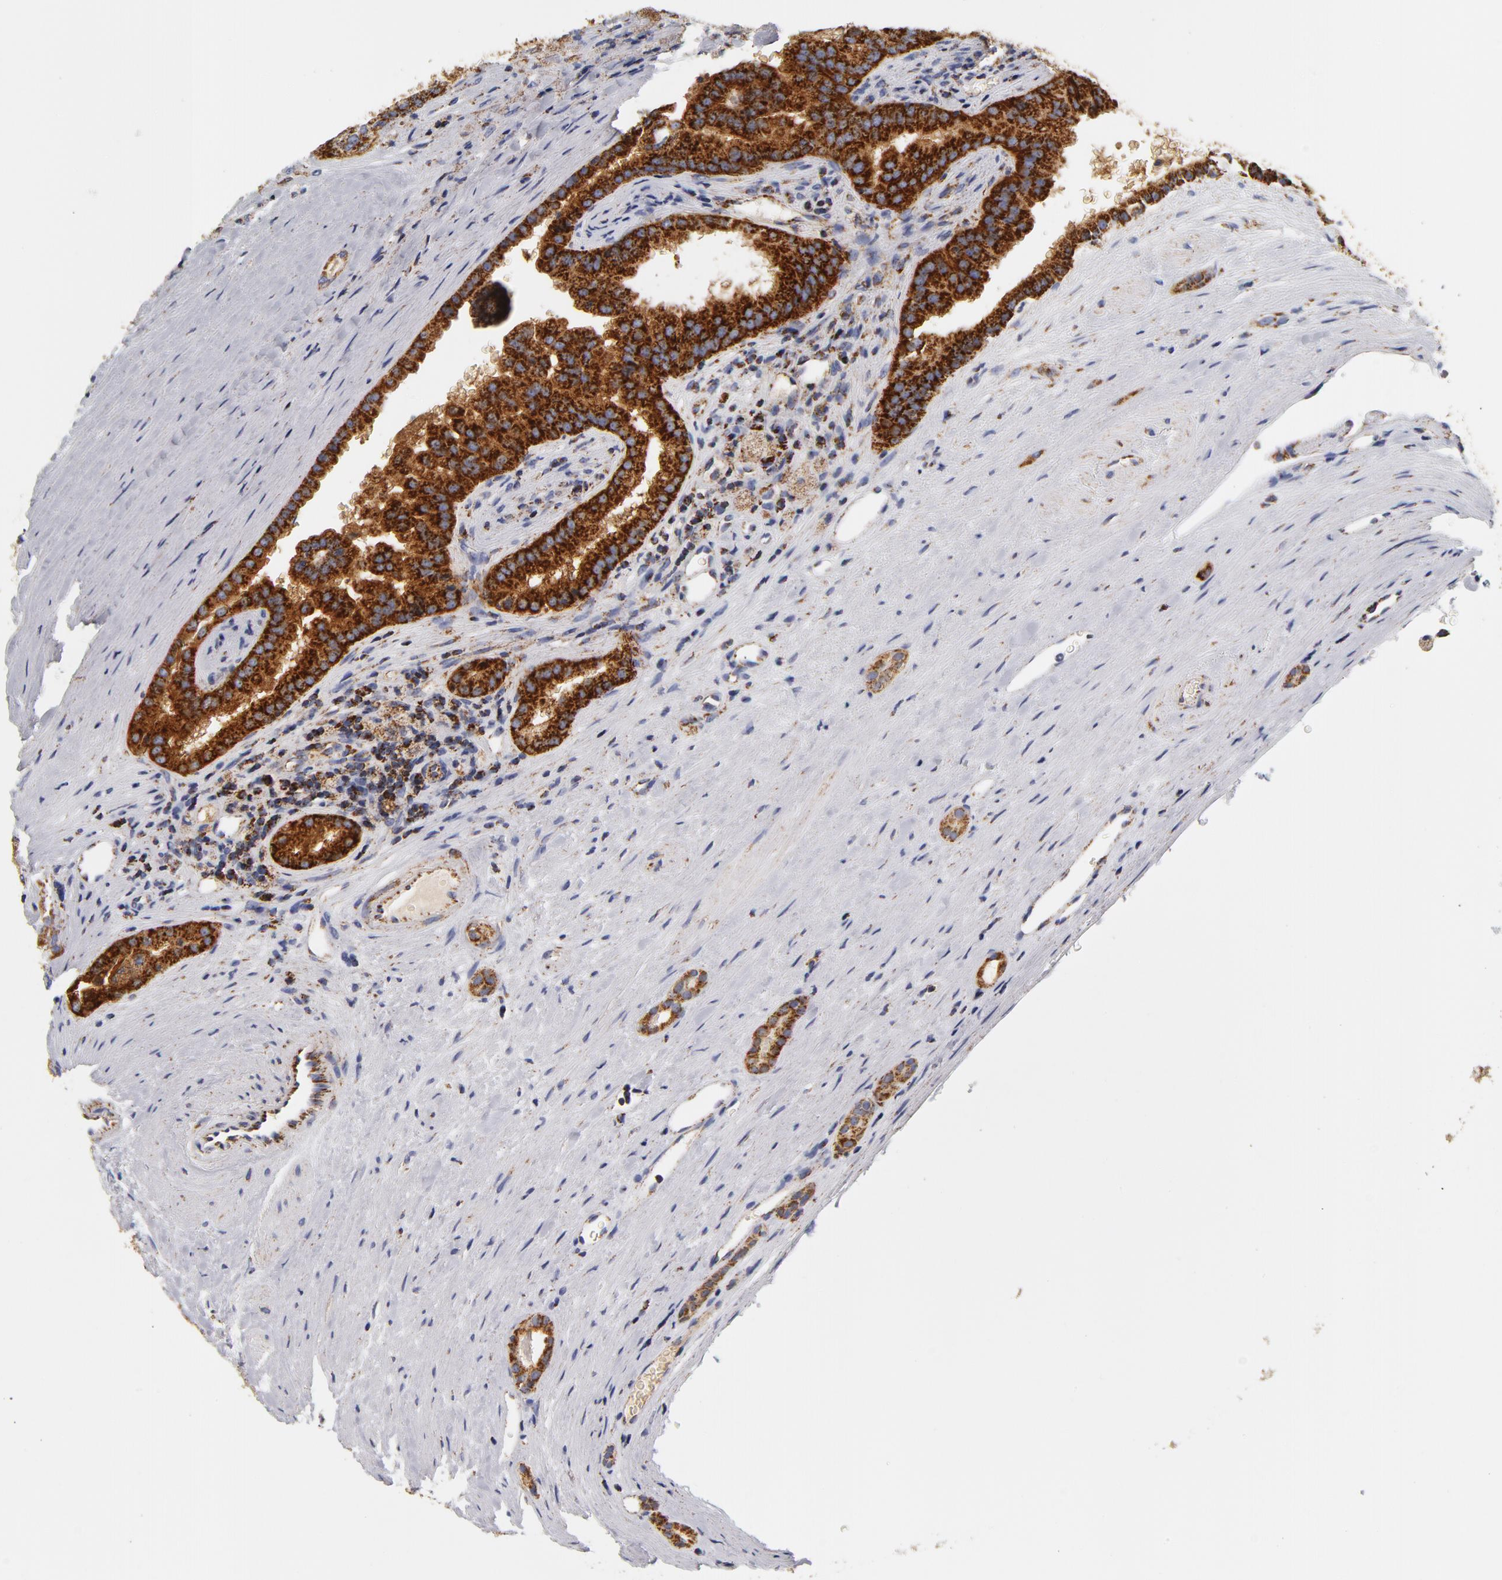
{"staining": {"intensity": "strong", "quantity": ">75%", "location": "cytoplasmic/membranous"}, "tissue": "renal cancer", "cell_type": "Tumor cells", "image_type": "cancer", "snomed": [{"axis": "morphology", "description": "Adenocarcinoma, NOS"}, {"axis": "topography", "description": "Kidney"}], "caption": "High-power microscopy captured an immunohistochemistry histopathology image of renal adenocarcinoma, revealing strong cytoplasmic/membranous positivity in about >75% of tumor cells. (DAB = brown stain, brightfield microscopy at high magnification).", "gene": "ECHS1", "patient": {"sex": "male", "age": 61}}